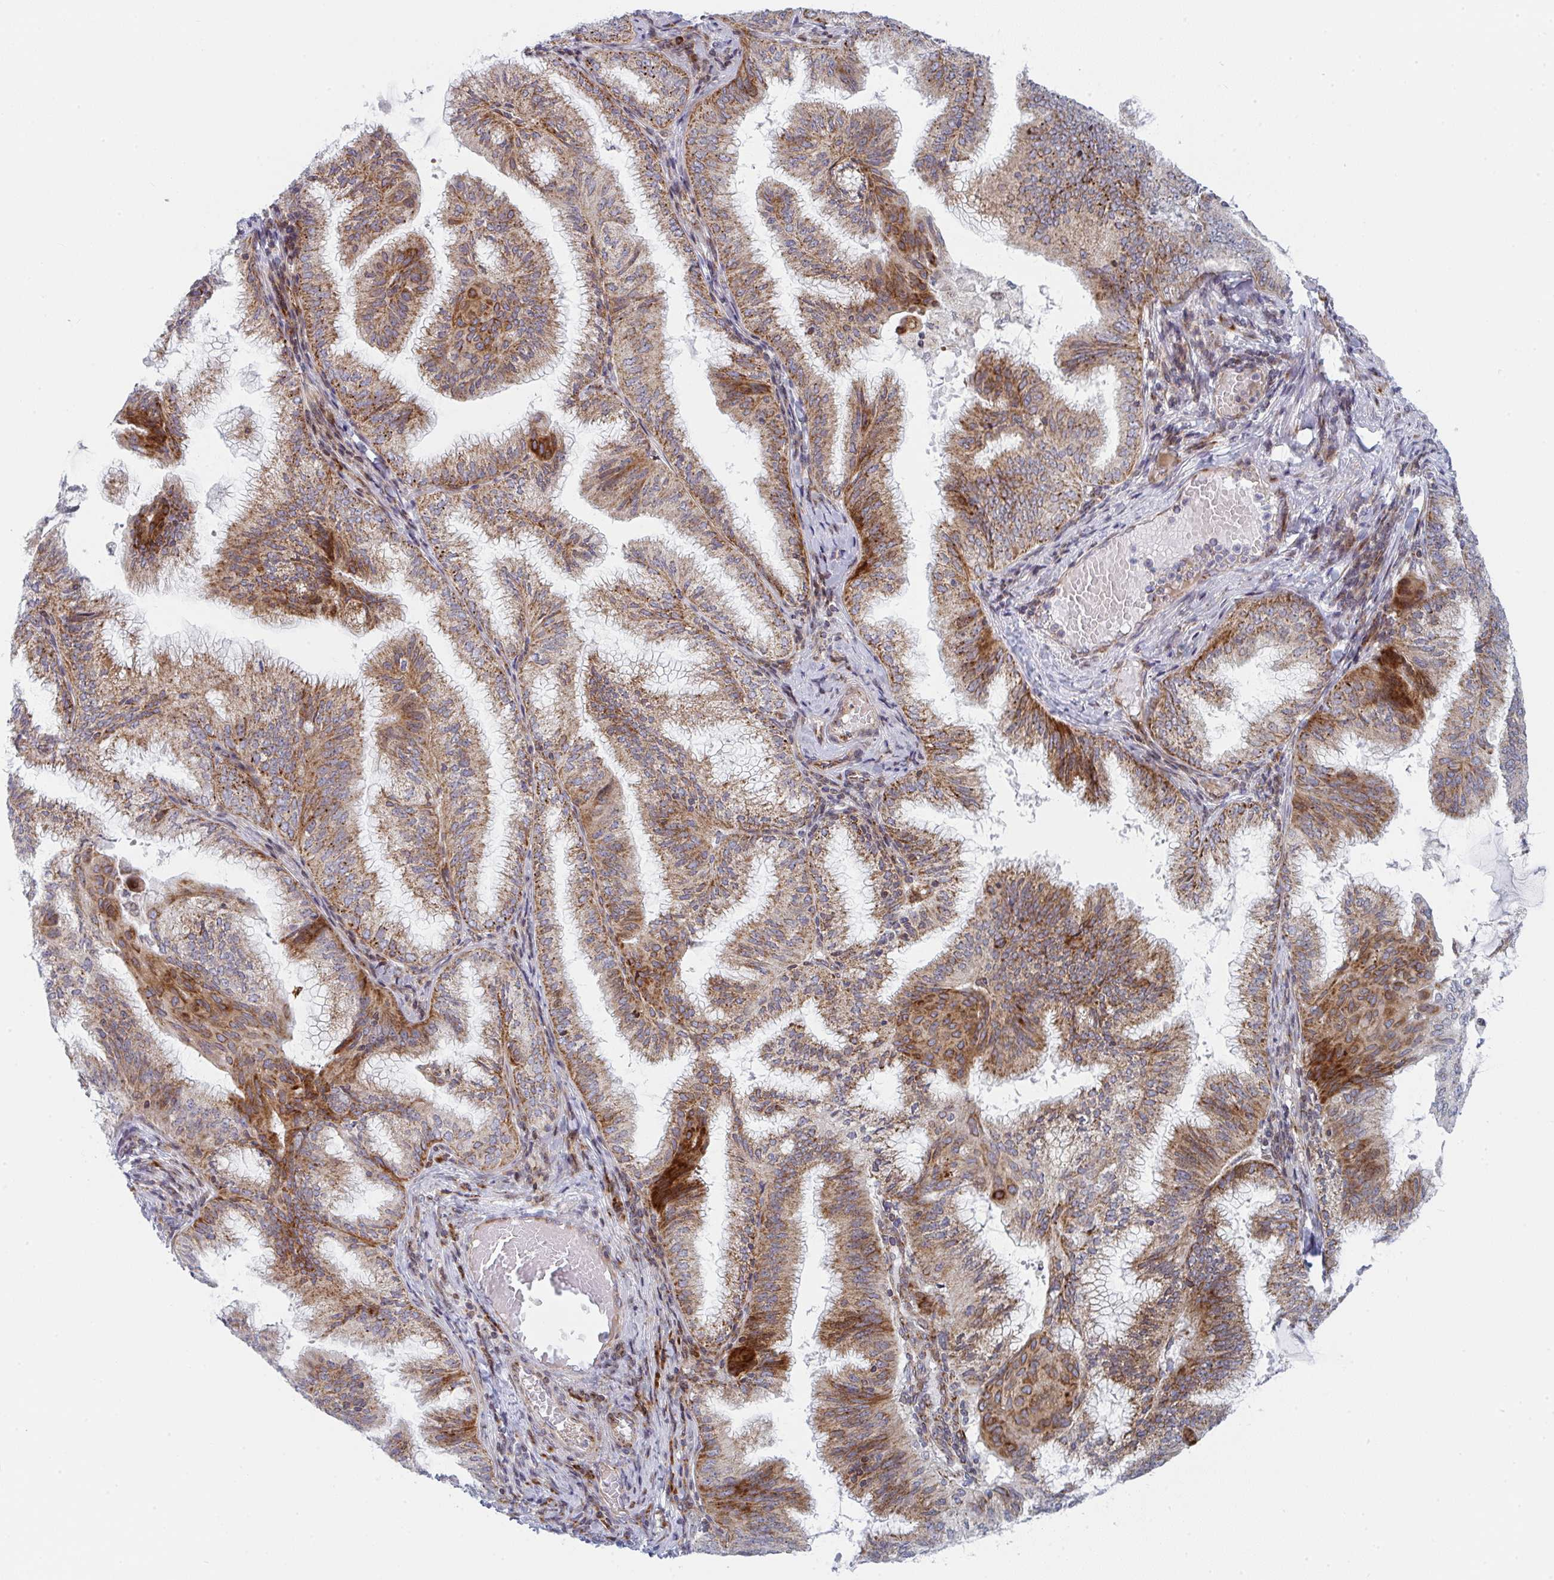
{"staining": {"intensity": "moderate", "quantity": ">75%", "location": "cytoplasmic/membranous"}, "tissue": "endometrial cancer", "cell_type": "Tumor cells", "image_type": "cancer", "snomed": [{"axis": "morphology", "description": "Adenocarcinoma, NOS"}, {"axis": "topography", "description": "Endometrium"}], "caption": "About >75% of tumor cells in adenocarcinoma (endometrial) display moderate cytoplasmic/membranous protein expression as visualized by brown immunohistochemical staining.", "gene": "PRKCH", "patient": {"sex": "female", "age": 49}}